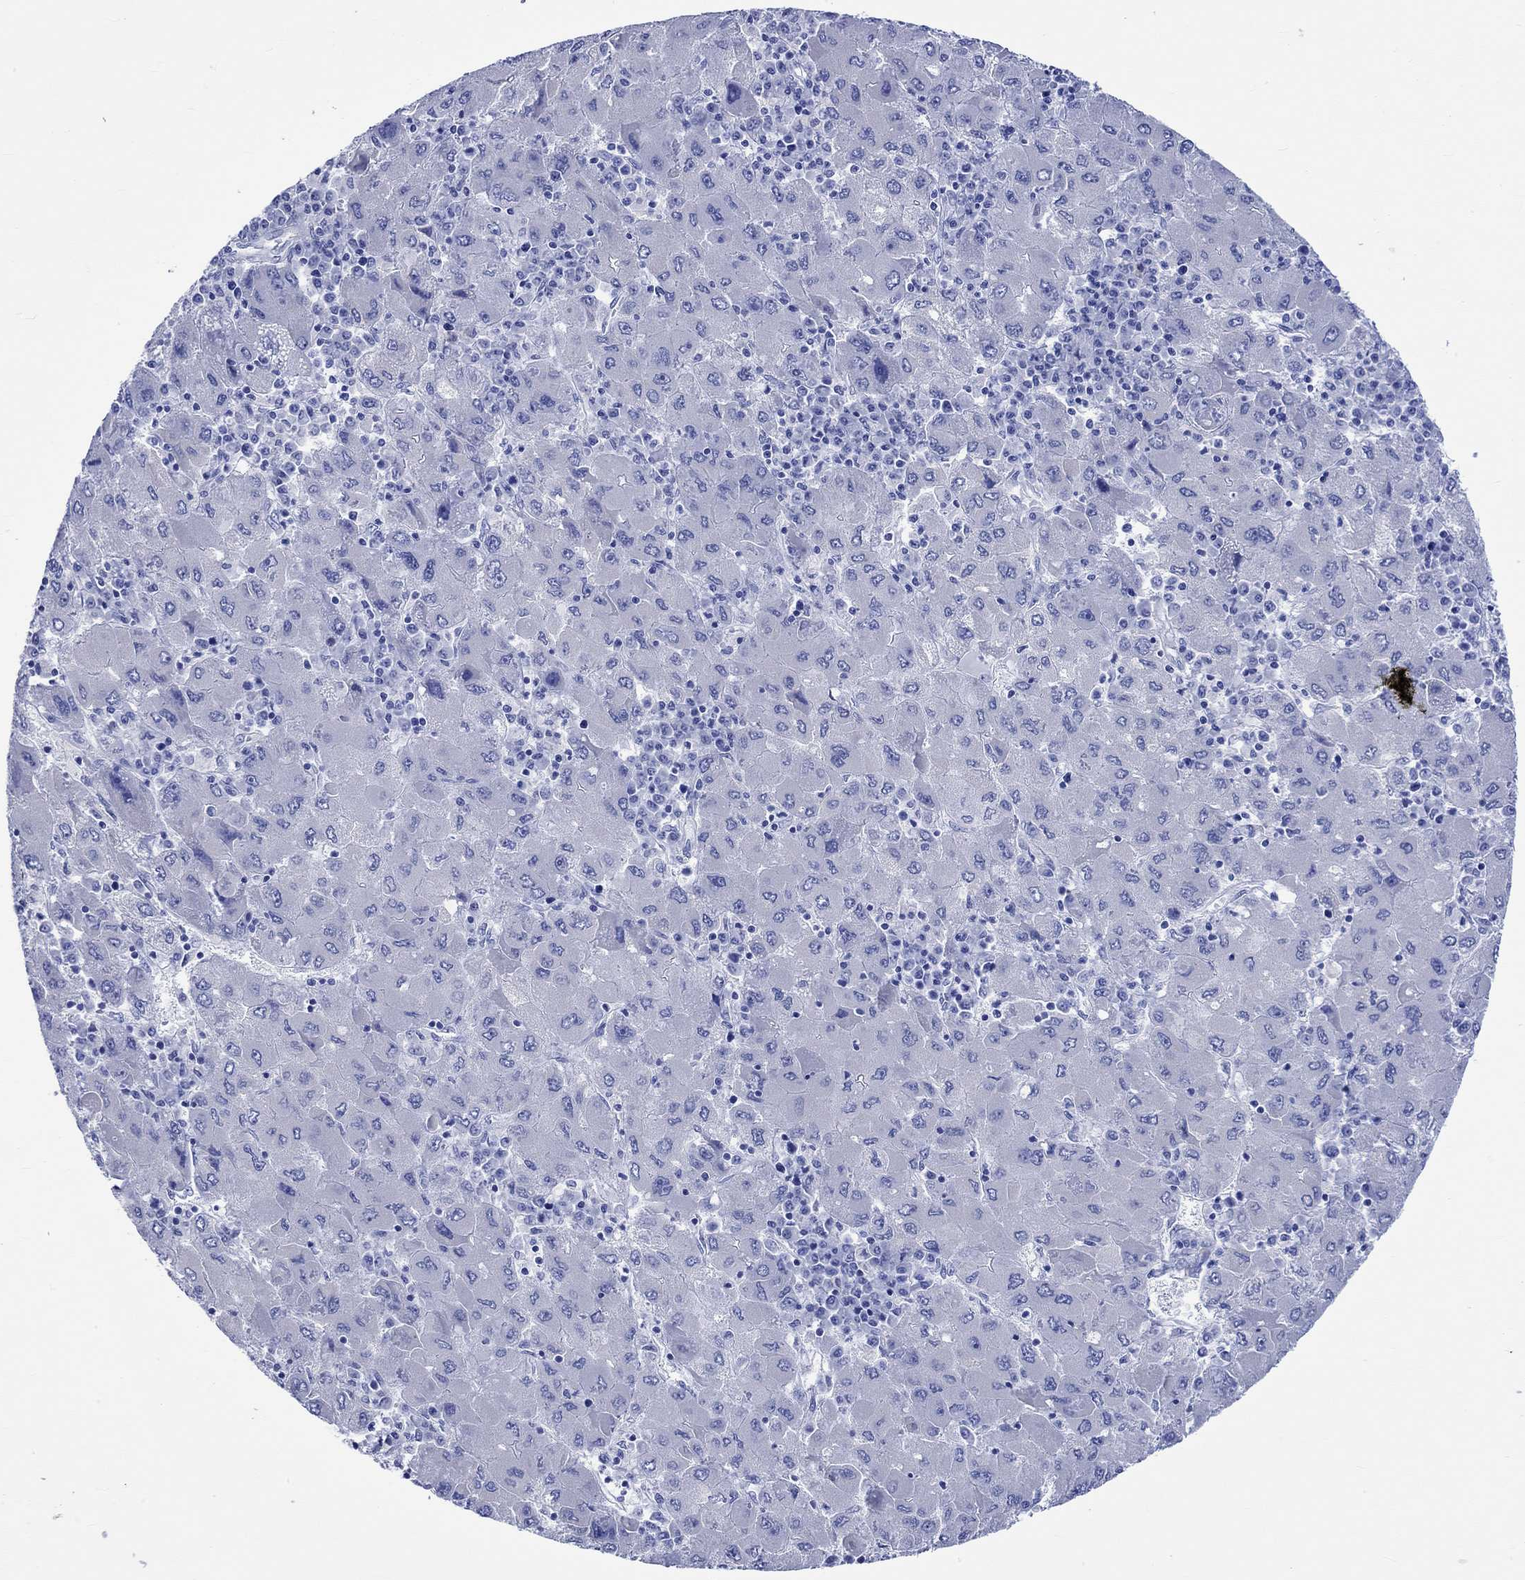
{"staining": {"intensity": "negative", "quantity": "none", "location": "none"}, "tissue": "liver cancer", "cell_type": "Tumor cells", "image_type": "cancer", "snomed": [{"axis": "morphology", "description": "Carcinoma, Hepatocellular, NOS"}, {"axis": "topography", "description": "Liver"}], "caption": "This is an immunohistochemistry (IHC) photomicrograph of liver hepatocellular carcinoma. There is no staining in tumor cells.", "gene": "HARBI1", "patient": {"sex": "male", "age": 75}}